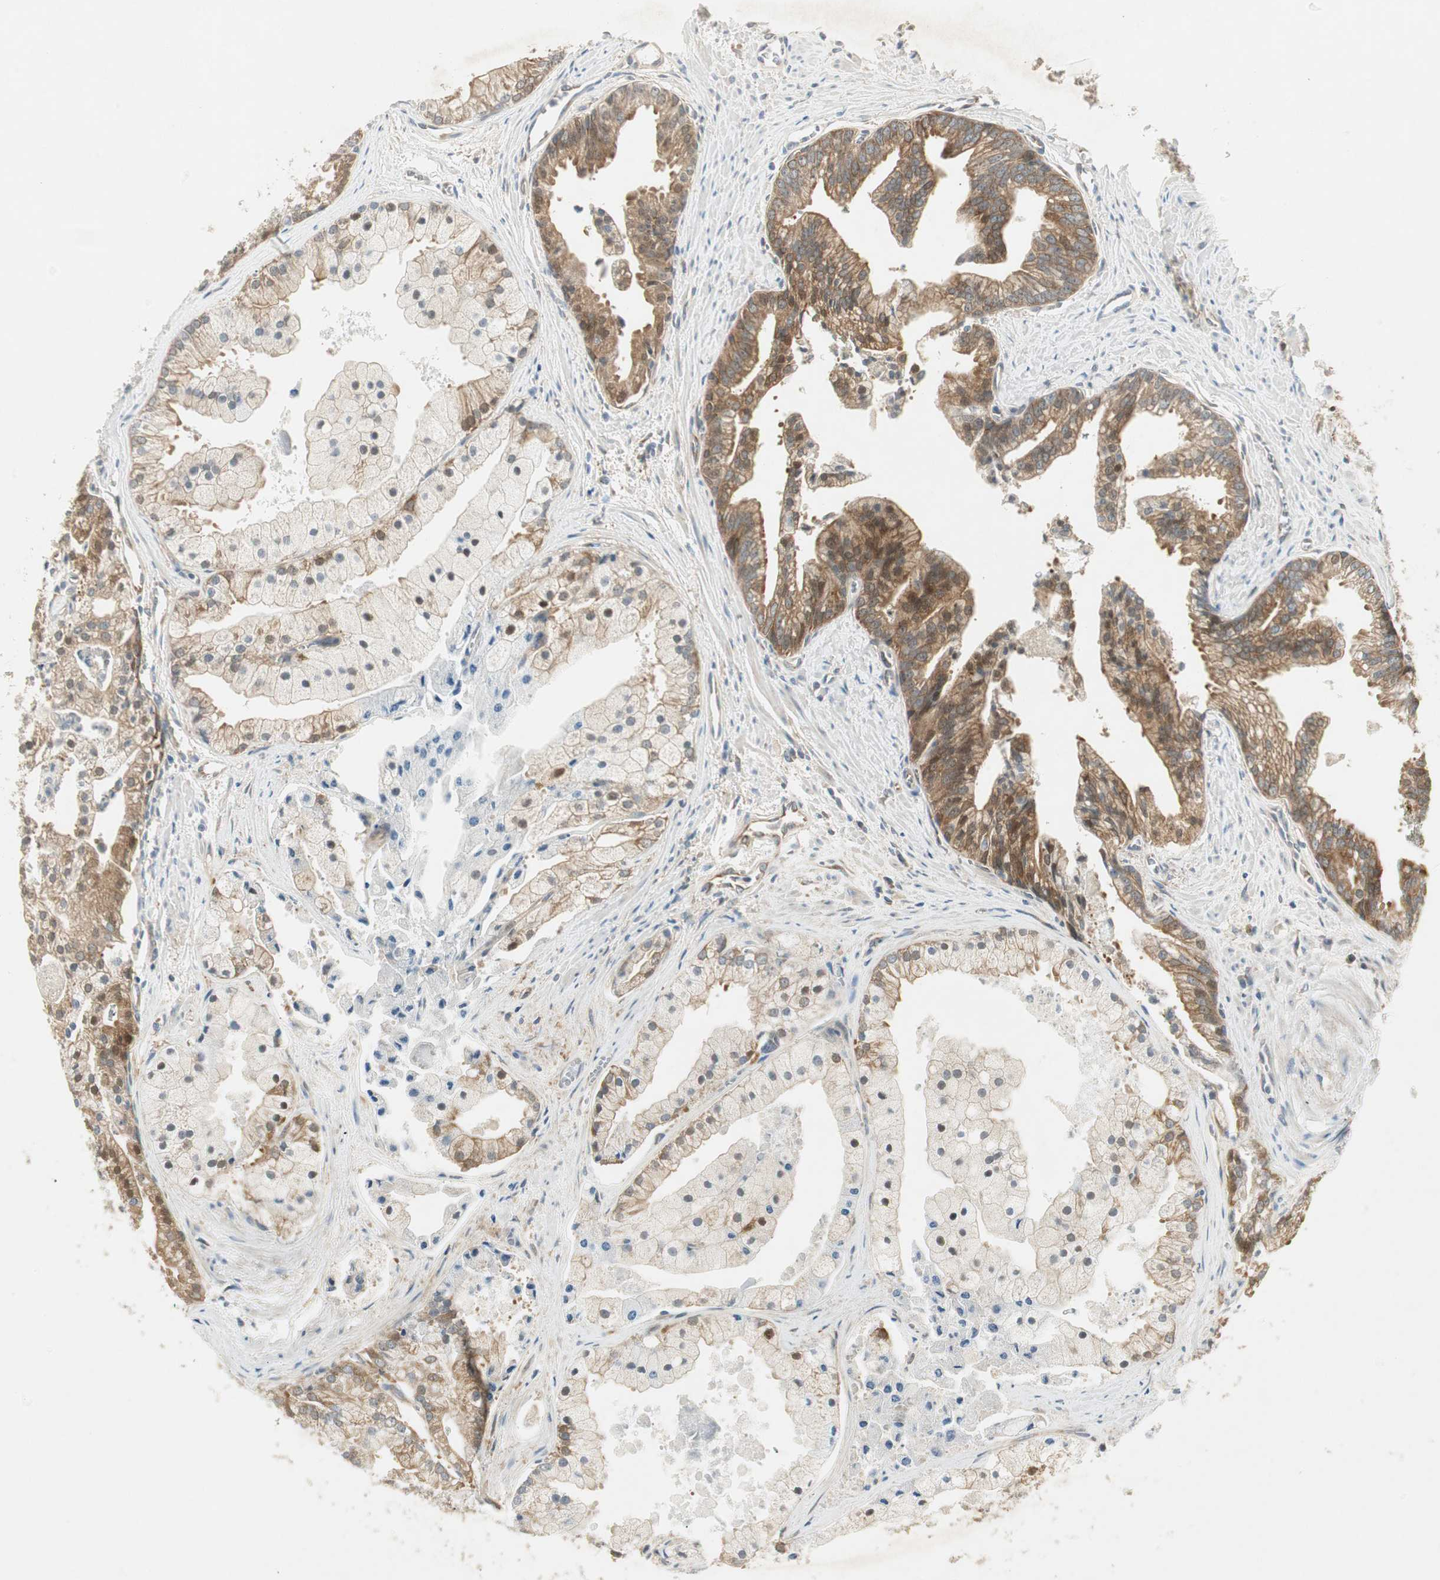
{"staining": {"intensity": "weak", "quantity": "25%-75%", "location": "cytoplasmic/membranous"}, "tissue": "prostate cancer", "cell_type": "Tumor cells", "image_type": "cancer", "snomed": [{"axis": "morphology", "description": "Adenocarcinoma, High grade"}, {"axis": "topography", "description": "Prostate"}], "caption": "The immunohistochemical stain shows weak cytoplasmic/membranous expression in tumor cells of prostate adenocarcinoma (high-grade) tissue.", "gene": "STON1-GTF2A1L", "patient": {"sex": "male", "age": 67}}